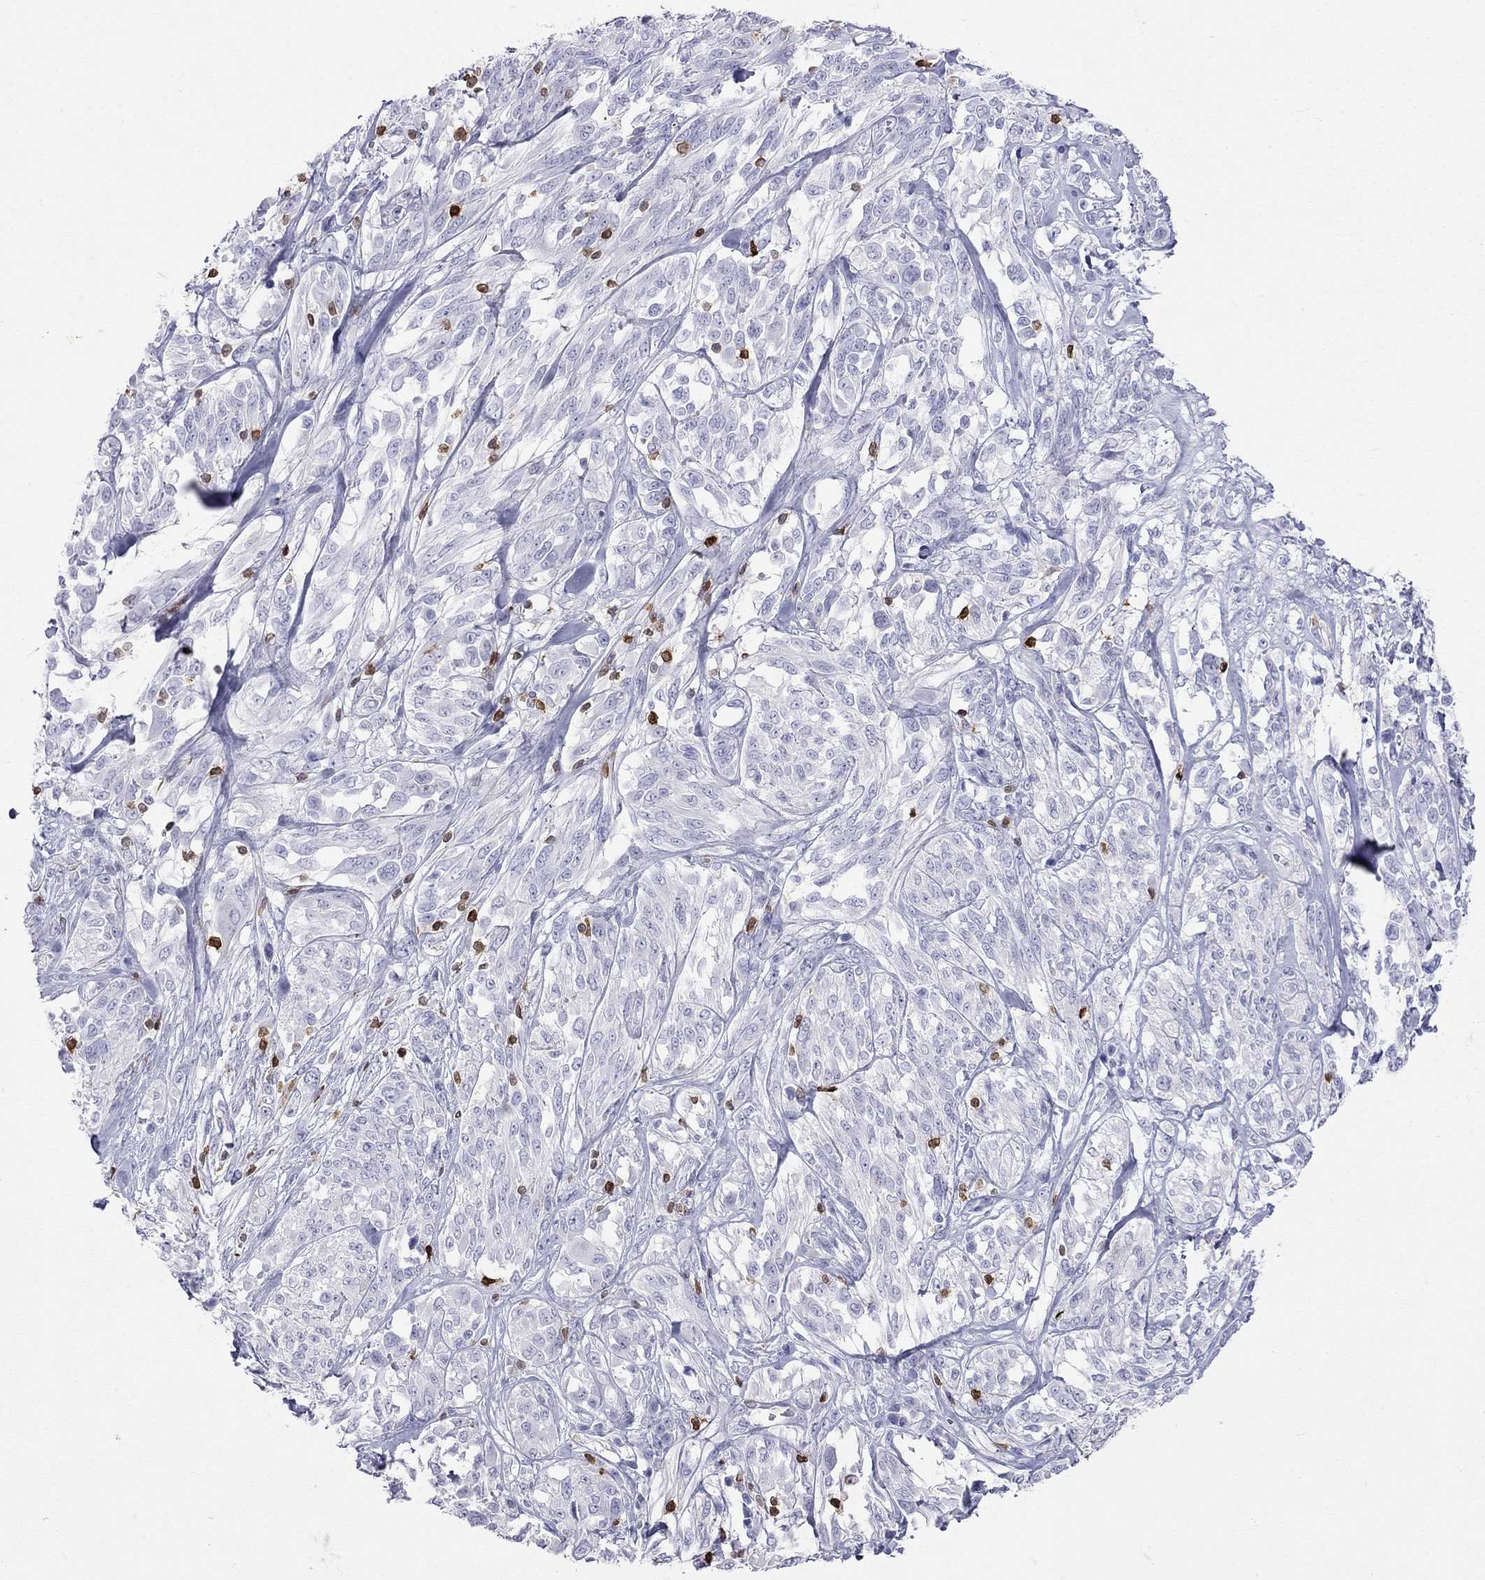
{"staining": {"intensity": "negative", "quantity": "none", "location": "none"}, "tissue": "melanoma", "cell_type": "Tumor cells", "image_type": "cancer", "snomed": [{"axis": "morphology", "description": "Malignant melanoma, NOS"}, {"axis": "topography", "description": "Skin"}], "caption": "Tumor cells show no significant positivity in melanoma.", "gene": "SH2D2A", "patient": {"sex": "female", "age": 91}}